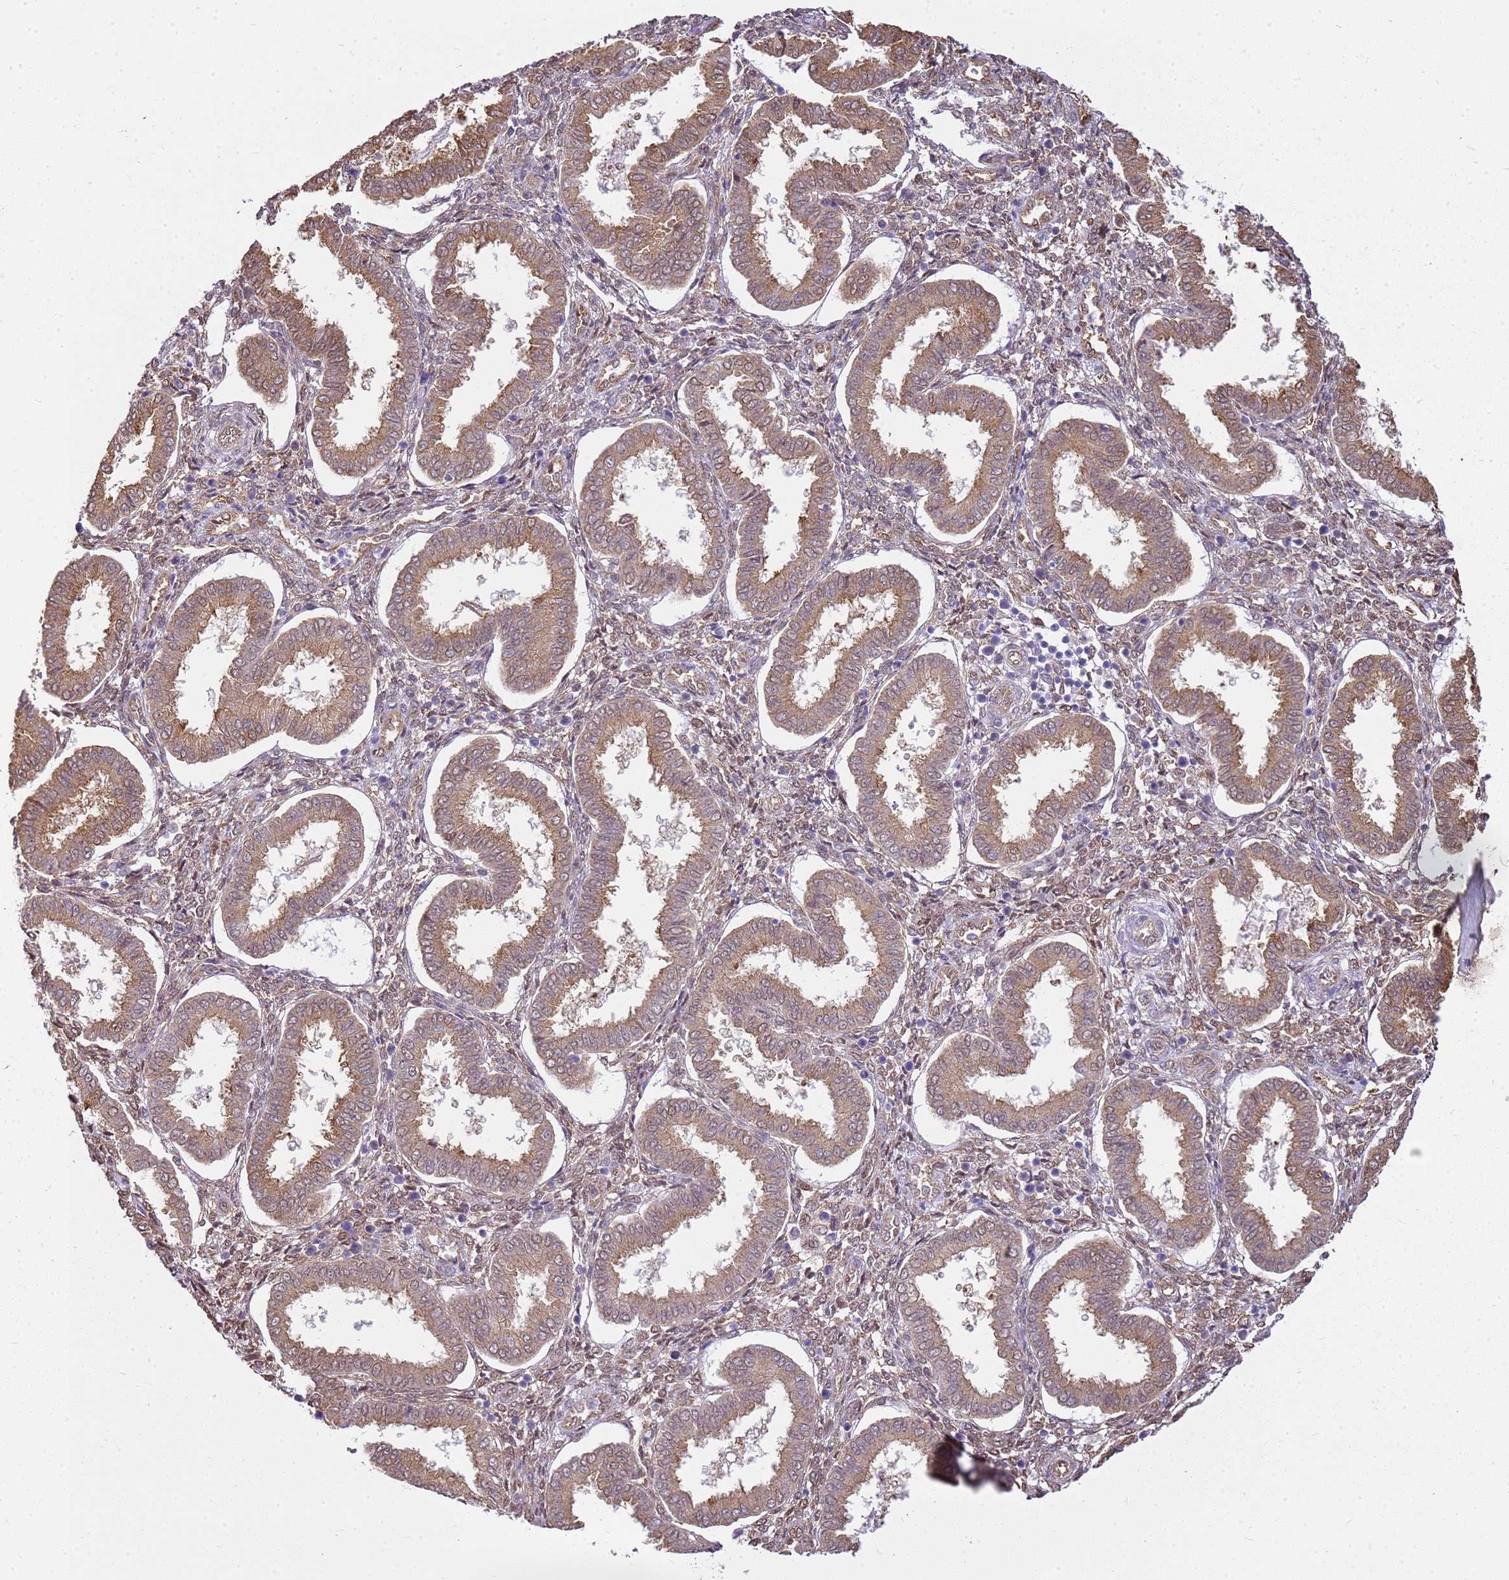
{"staining": {"intensity": "weak", "quantity": "25%-75%", "location": "cytoplasmic/membranous,nuclear"}, "tissue": "endometrium", "cell_type": "Cells in endometrial stroma", "image_type": "normal", "snomed": [{"axis": "morphology", "description": "Normal tissue, NOS"}, {"axis": "topography", "description": "Endometrium"}], "caption": "Immunohistochemical staining of normal endometrium exhibits weak cytoplasmic/membranous,nuclear protein positivity in about 25%-75% of cells in endometrial stroma. Using DAB (brown) and hematoxylin (blue) stains, captured at high magnification using brightfield microscopy.", "gene": "YWHAE", "patient": {"sex": "female", "age": 24}}